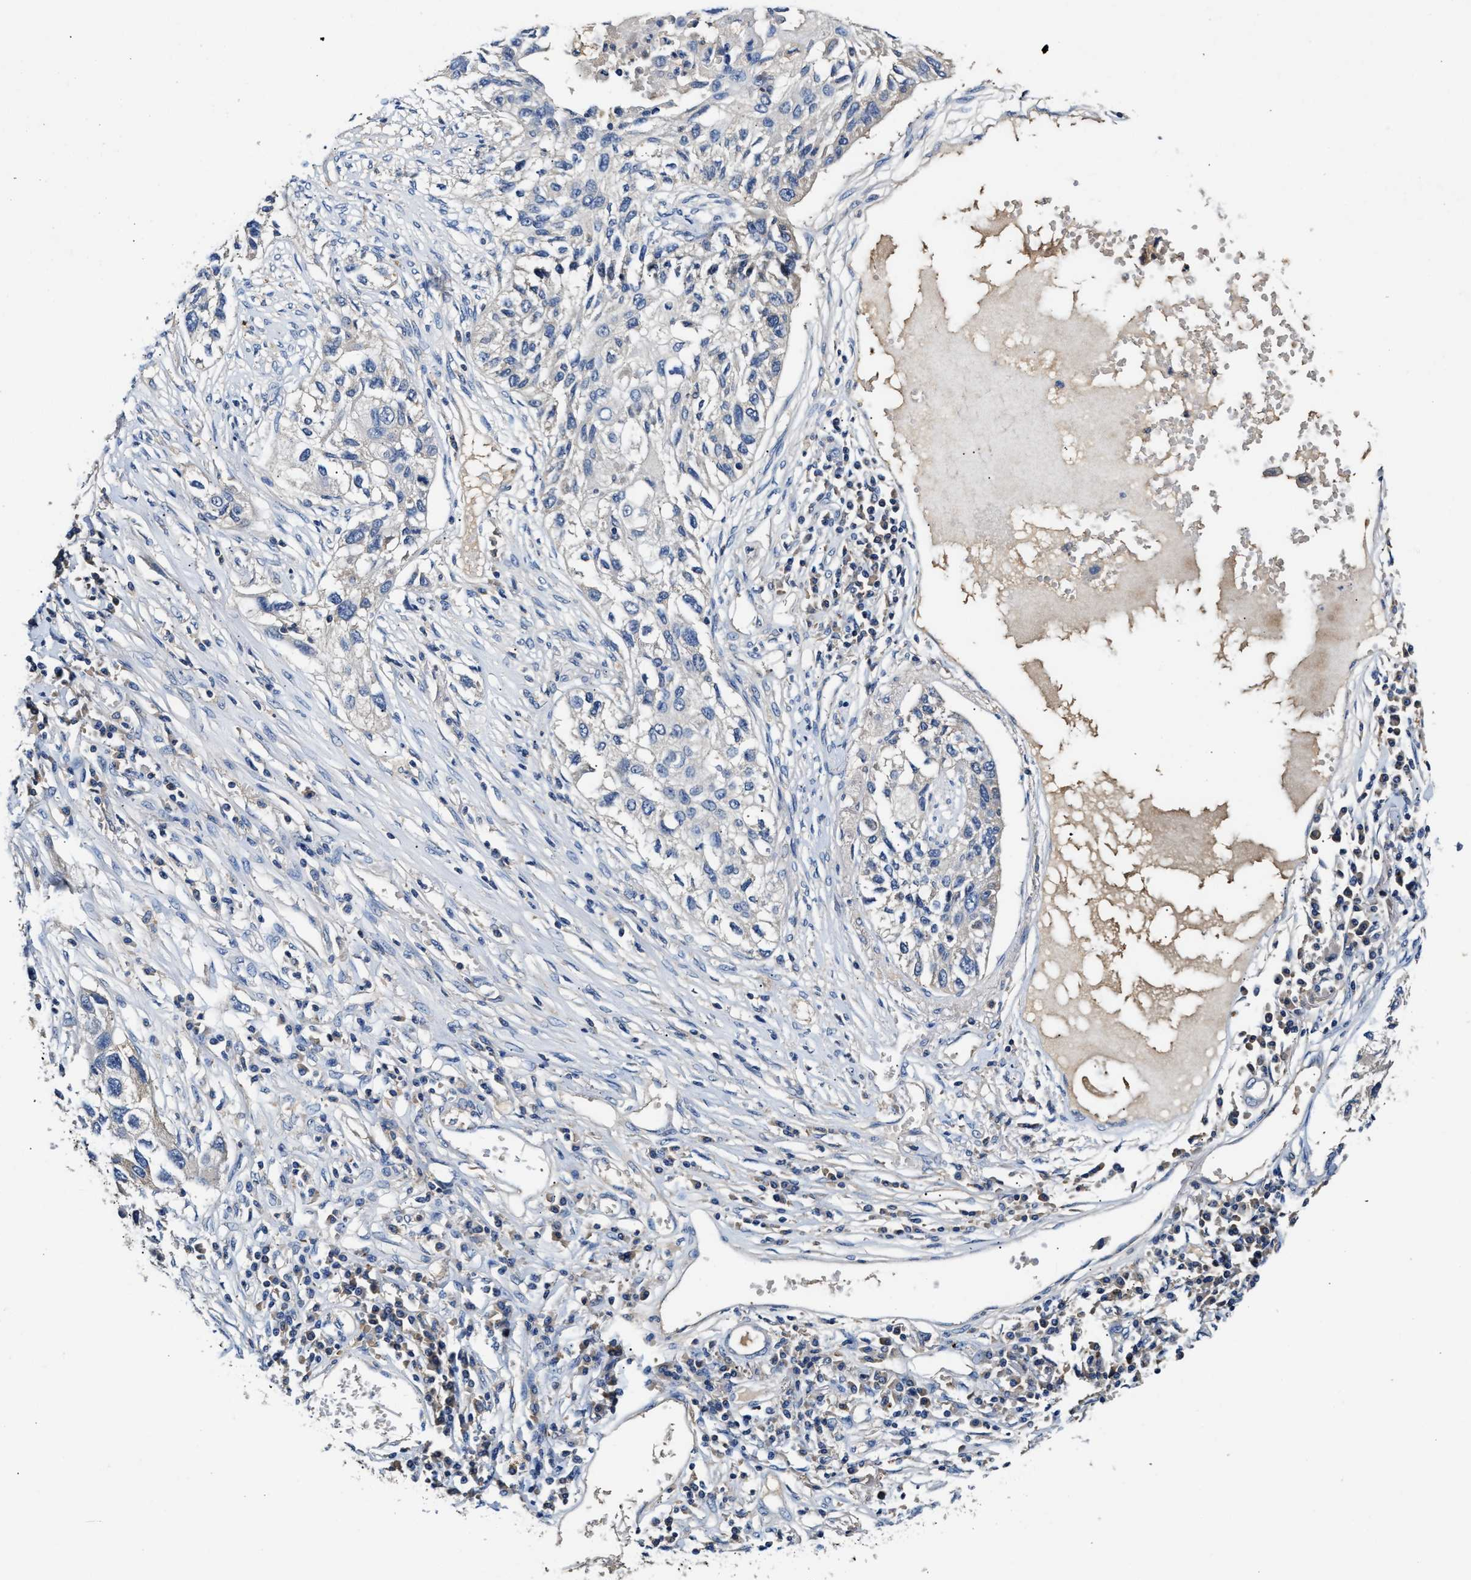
{"staining": {"intensity": "negative", "quantity": "none", "location": "none"}, "tissue": "lung cancer", "cell_type": "Tumor cells", "image_type": "cancer", "snomed": [{"axis": "morphology", "description": "Squamous cell carcinoma, NOS"}, {"axis": "topography", "description": "Lung"}], "caption": "Protein analysis of lung cancer (squamous cell carcinoma) reveals no significant staining in tumor cells.", "gene": "SLCO2B1", "patient": {"sex": "male", "age": 71}}